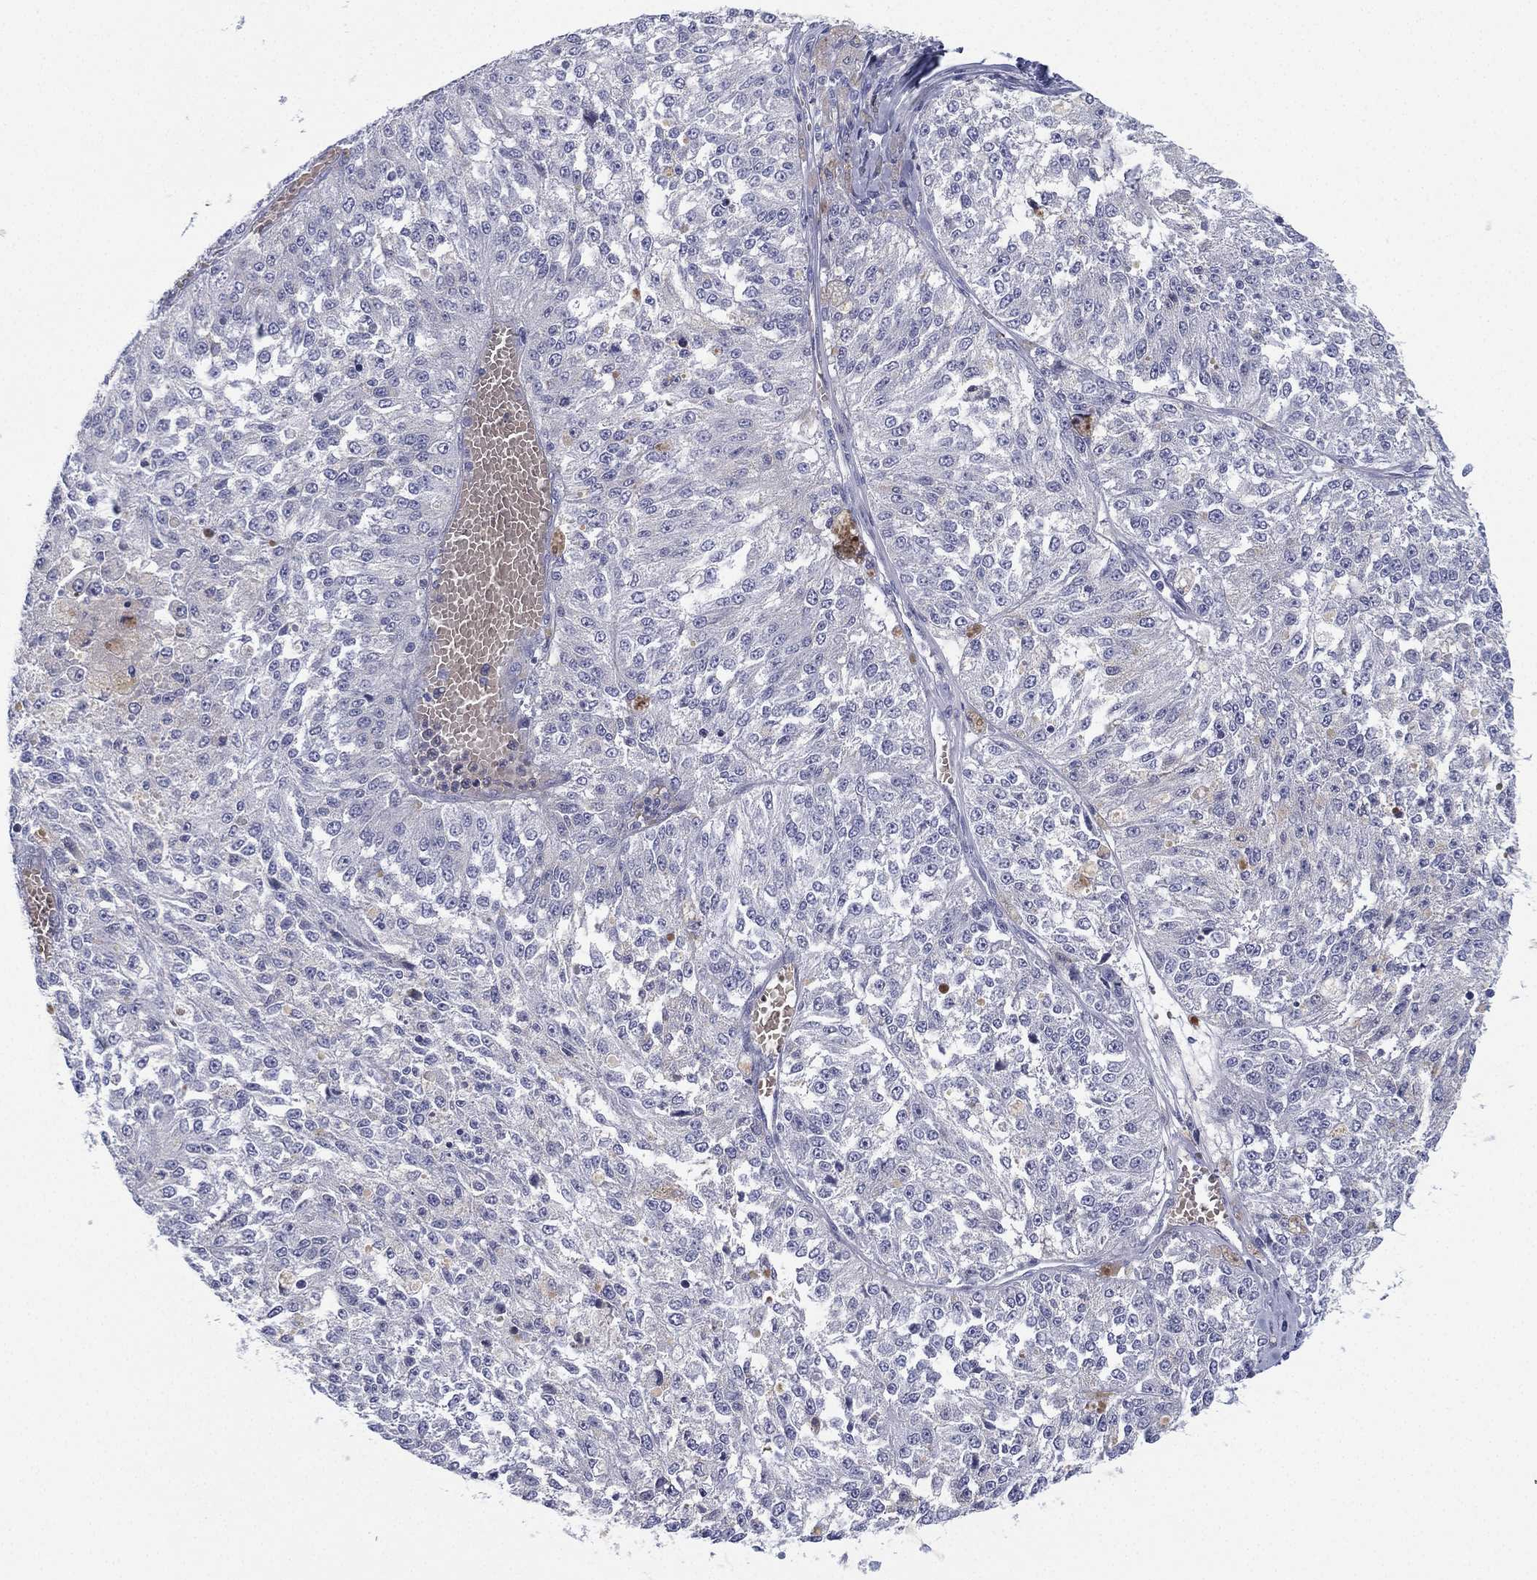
{"staining": {"intensity": "negative", "quantity": "none", "location": "none"}, "tissue": "melanoma", "cell_type": "Tumor cells", "image_type": "cancer", "snomed": [{"axis": "morphology", "description": "Malignant melanoma, Metastatic site"}, {"axis": "topography", "description": "Lymph node"}], "caption": "This is an immunohistochemistry (IHC) histopathology image of melanoma. There is no expression in tumor cells.", "gene": "CYP2D6", "patient": {"sex": "female", "age": 64}}